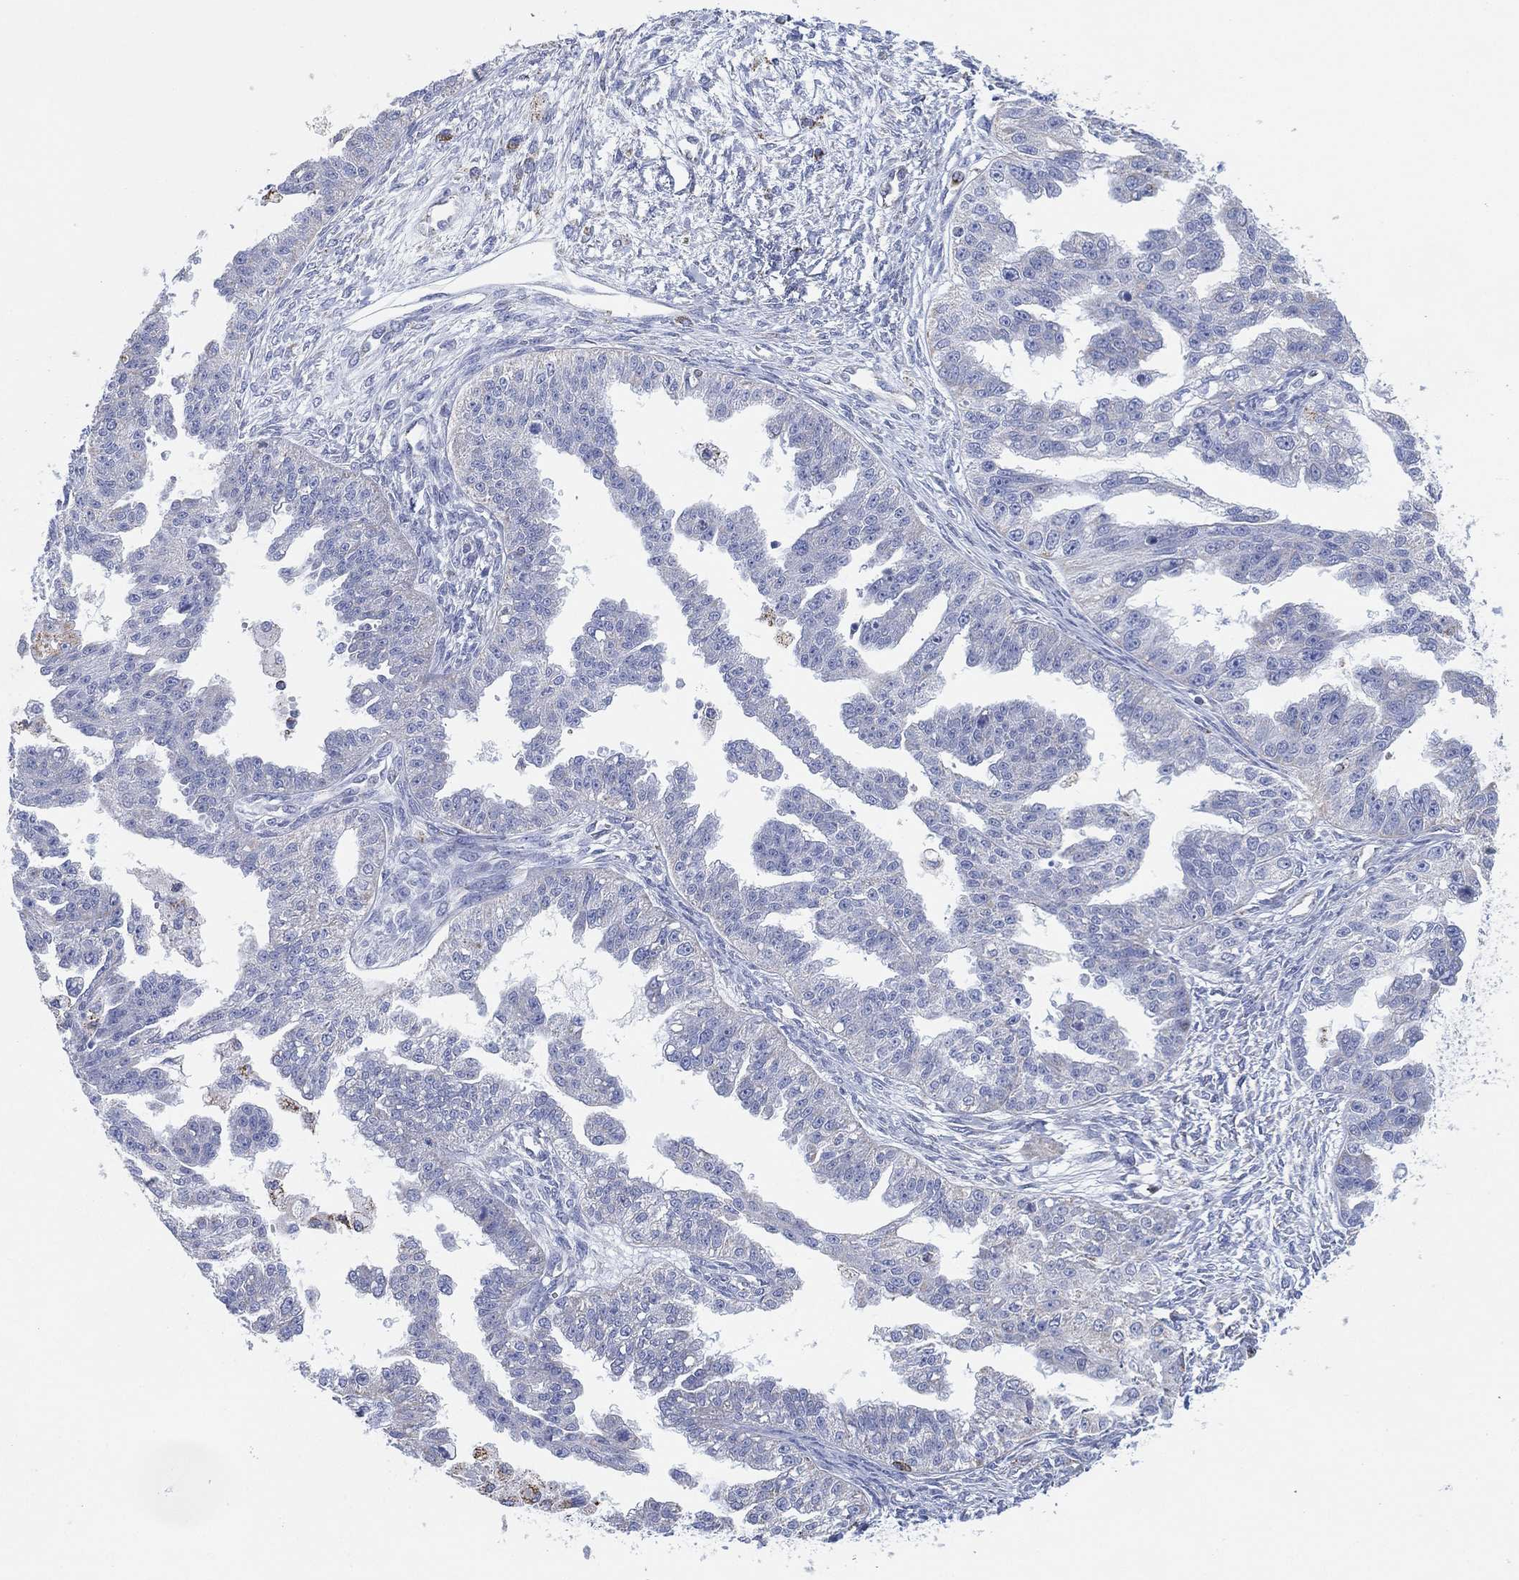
{"staining": {"intensity": "negative", "quantity": "none", "location": "none"}, "tissue": "ovarian cancer", "cell_type": "Tumor cells", "image_type": "cancer", "snomed": [{"axis": "morphology", "description": "Cystadenocarcinoma, serous, NOS"}, {"axis": "topography", "description": "Ovary"}], "caption": "This histopathology image is of ovarian cancer (serous cystadenocarcinoma) stained with immunohistochemistry (IHC) to label a protein in brown with the nuclei are counter-stained blue. There is no positivity in tumor cells.", "gene": "CFTR", "patient": {"sex": "female", "age": 58}}